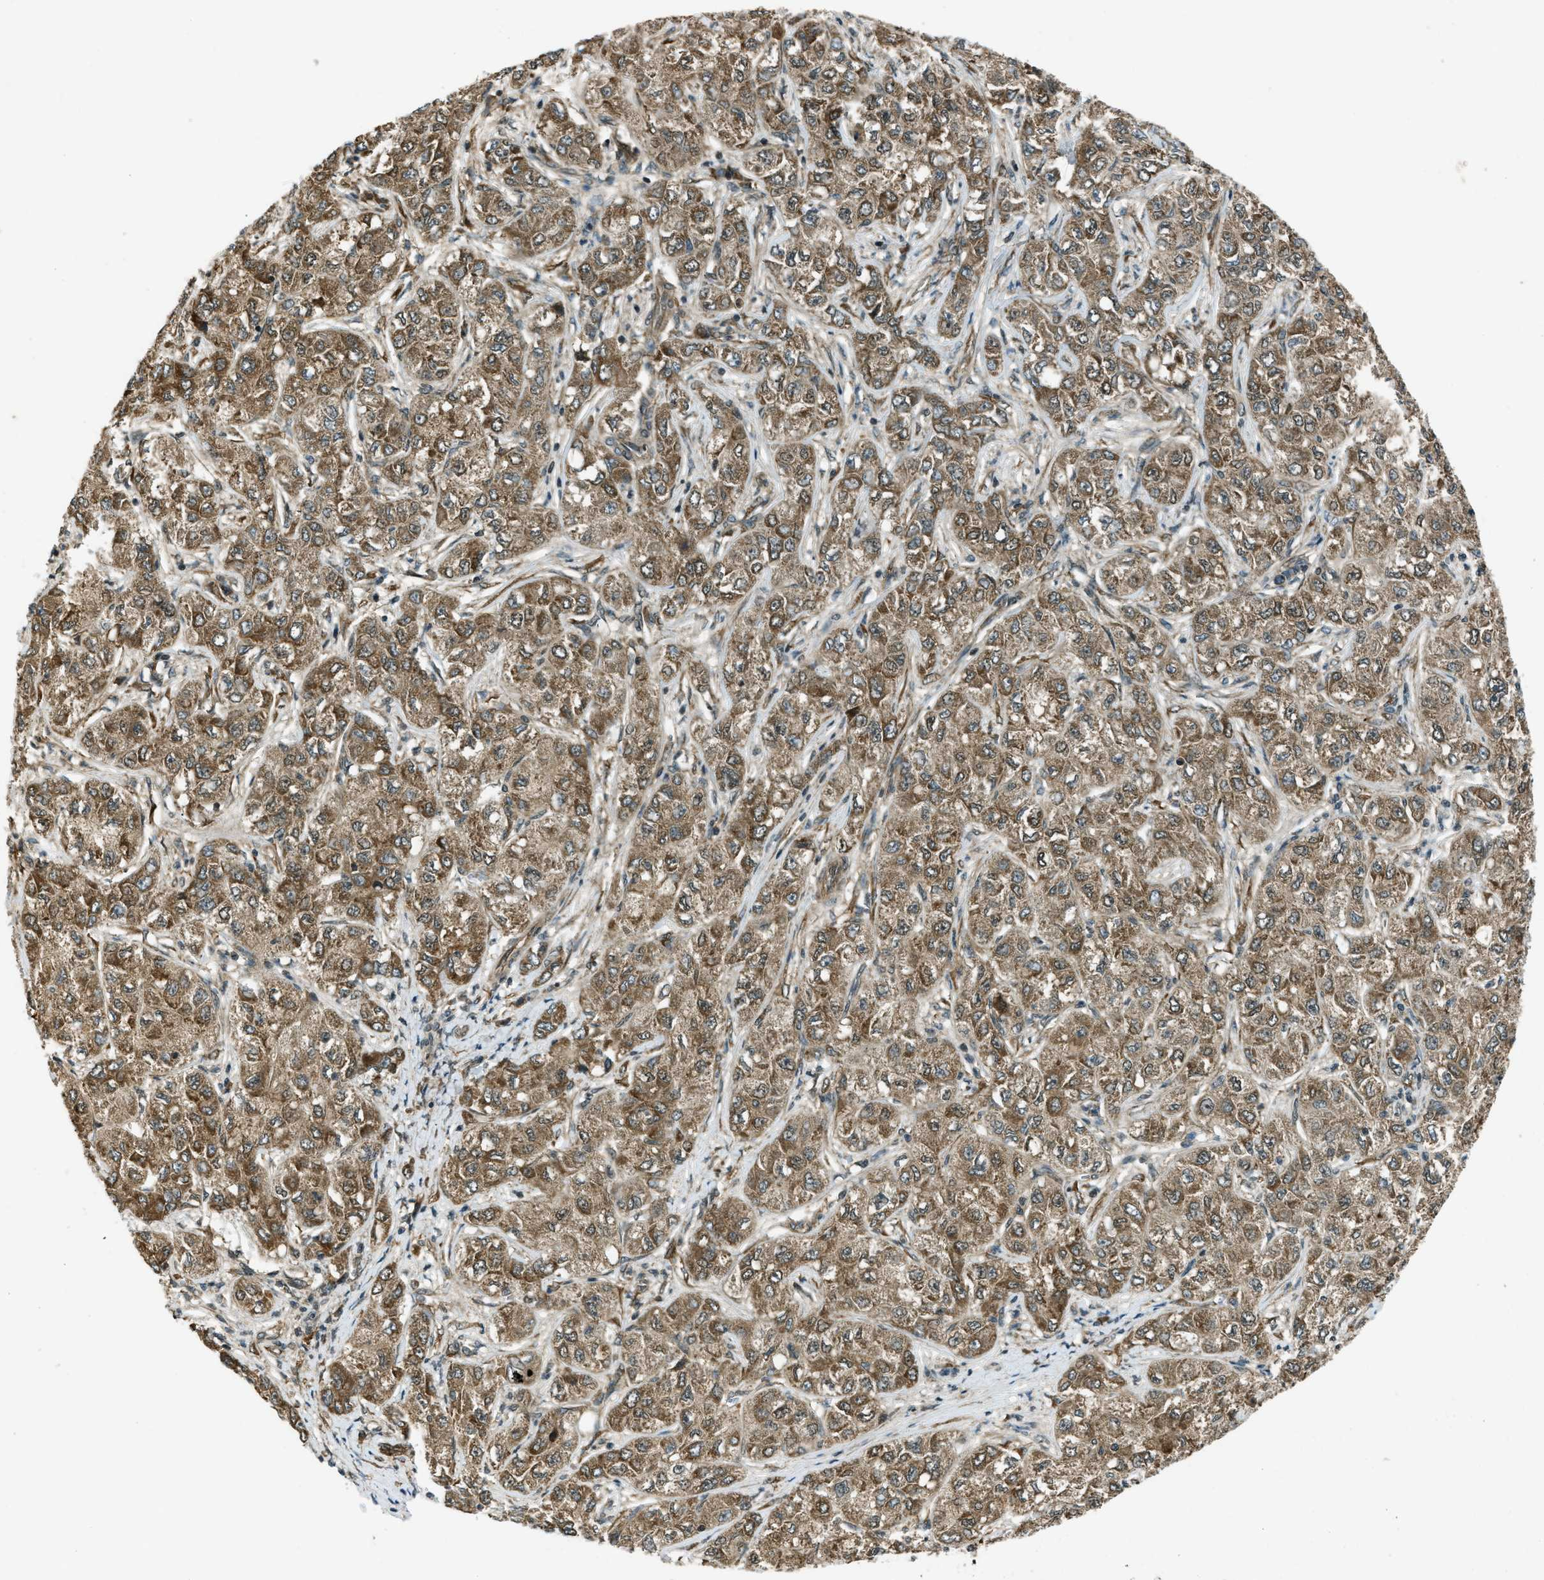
{"staining": {"intensity": "moderate", "quantity": ">75%", "location": "cytoplasmic/membranous"}, "tissue": "liver cancer", "cell_type": "Tumor cells", "image_type": "cancer", "snomed": [{"axis": "morphology", "description": "Carcinoma, Hepatocellular, NOS"}, {"axis": "topography", "description": "Liver"}], "caption": "Human liver hepatocellular carcinoma stained with a protein marker exhibits moderate staining in tumor cells.", "gene": "EIF2AK3", "patient": {"sex": "male", "age": 80}}